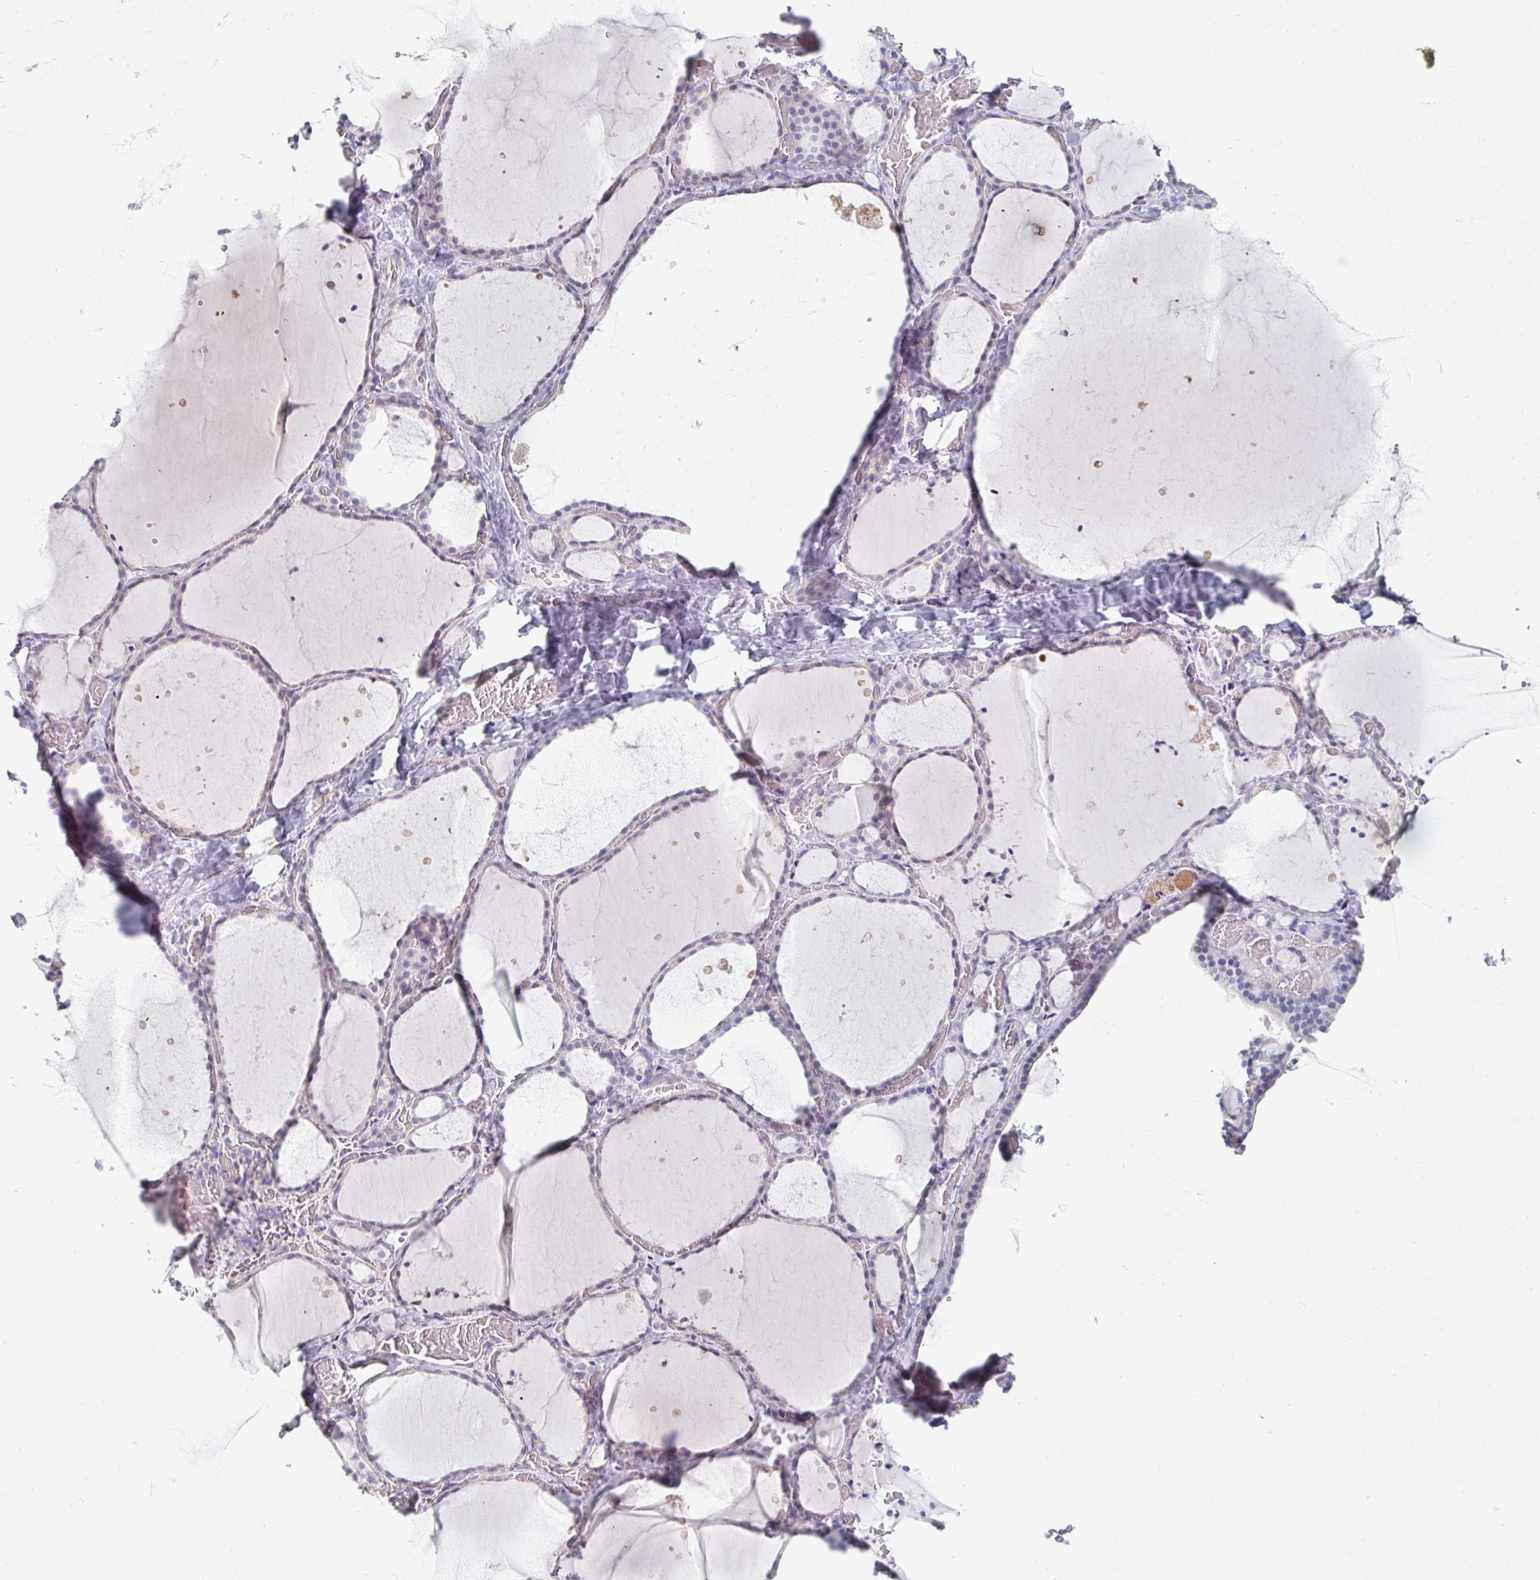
{"staining": {"intensity": "negative", "quantity": "none", "location": "none"}, "tissue": "thyroid gland", "cell_type": "Glandular cells", "image_type": "normal", "snomed": [{"axis": "morphology", "description": "Normal tissue, NOS"}, {"axis": "topography", "description": "Thyroid gland"}], "caption": "Immunohistochemical staining of unremarkable thyroid gland reveals no significant positivity in glandular cells. (DAB immunohistochemistry (IHC) with hematoxylin counter stain).", "gene": "MYLK2", "patient": {"sex": "female", "age": 36}}